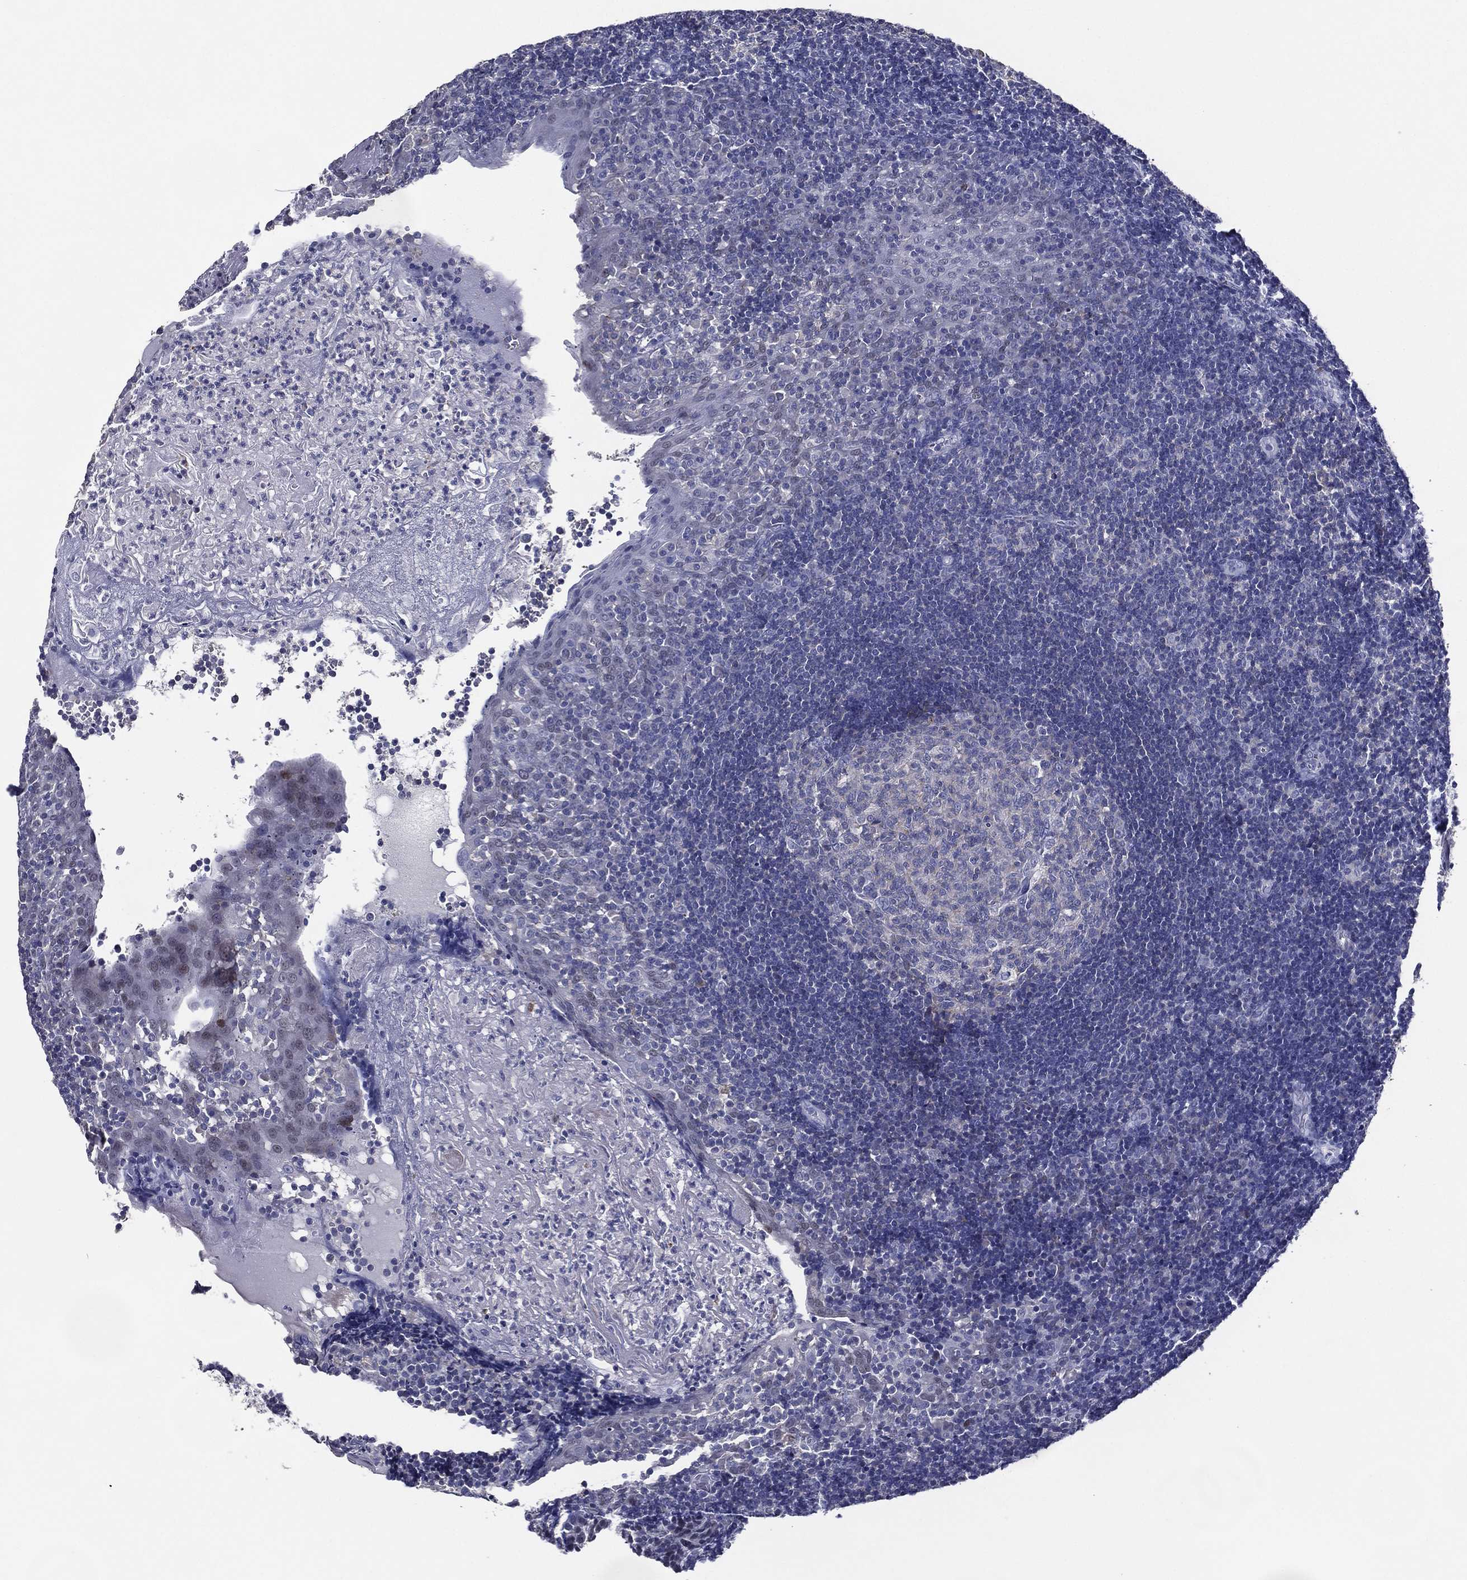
{"staining": {"intensity": "negative", "quantity": "none", "location": "none"}, "tissue": "tonsil", "cell_type": "Germinal center cells", "image_type": "normal", "snomed": [{"axis": "morphology", "description": "Normal tissue, NOS"}, {"axis": "topography", "description": "Tonsil"}], "caption": "This photomicrograph is of normal tonsil stained with immunohistochemistry to label a protein in brown with the nuclei are counter-stained blue. There is no staining in germinal center cells. The staining was performed using DAB to visualize the protein expression in brown, while the nuclei were stained in blue with hematoxylin (Magnification: 20x).", "gene": "TFAP2A", "patient": {"sex": "female", "age": 13}}